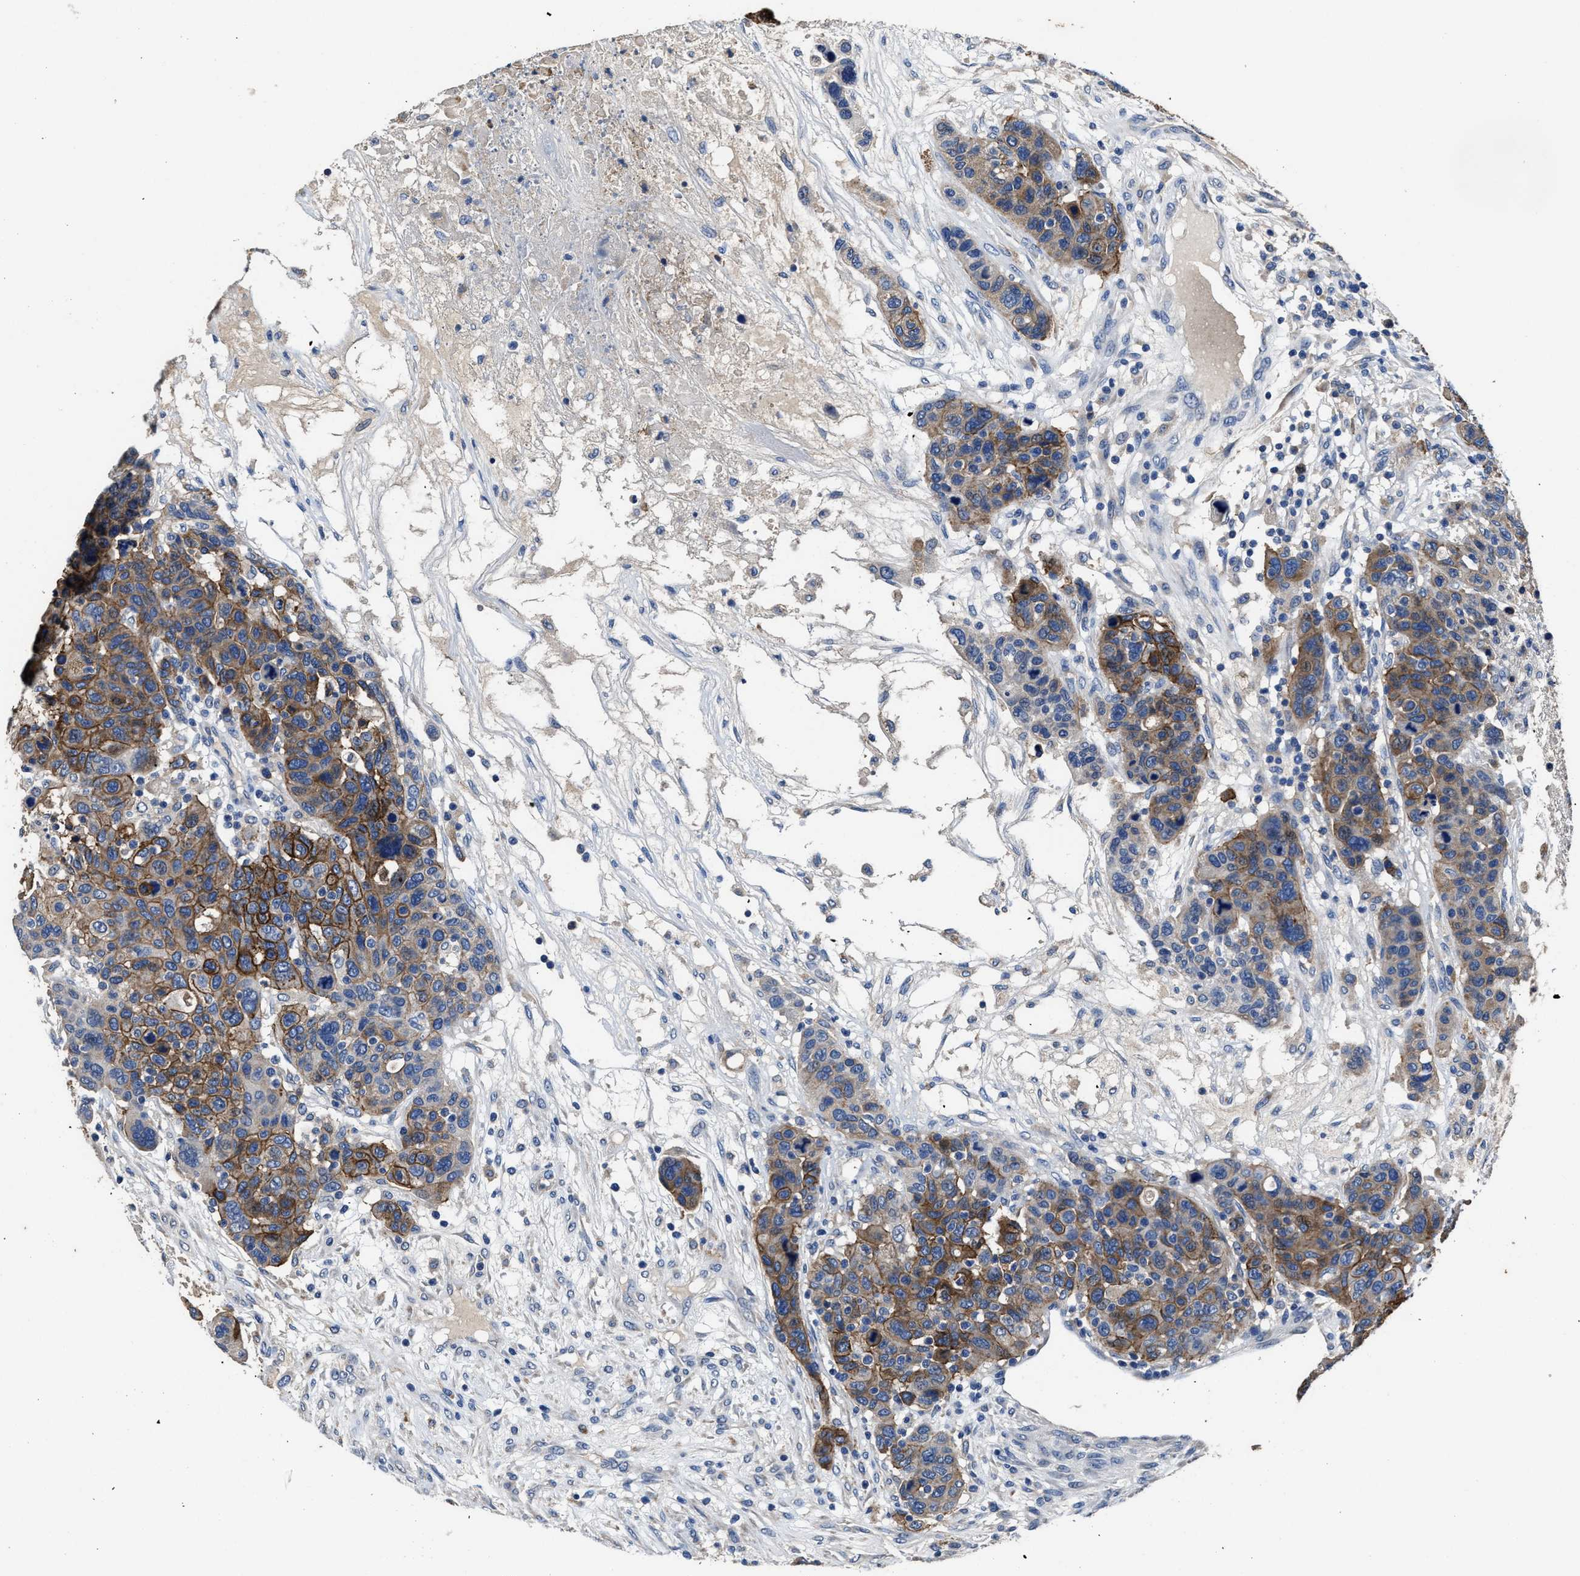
{"staining": {"intensity": "moderate", "quantity": ">75%", "location": "cytoplasmic/membranous"}, "tissue": "breast cancer", "cell_type": "Tumor cells", "image_type": "cancer", "snomed": [{"axis": "morphology", "description": "Duct carcinoma"}, {"axis": "topography", "description": "Breast"}], "caption": "The micrograph reveals immunohistochemical staining of breast invasive ductal carcinoma. There is moderate cytoplasmic/membranous expression is present in approximately >75% of tumor cells. (Stains: DAB (3,3'-diaminobenzidine) in brown, nuclei in blue, Microscopy: brightfield microscopy at high magnification).", "gene": "UBR4", "patient": {"sex": "female", "age": 37}}